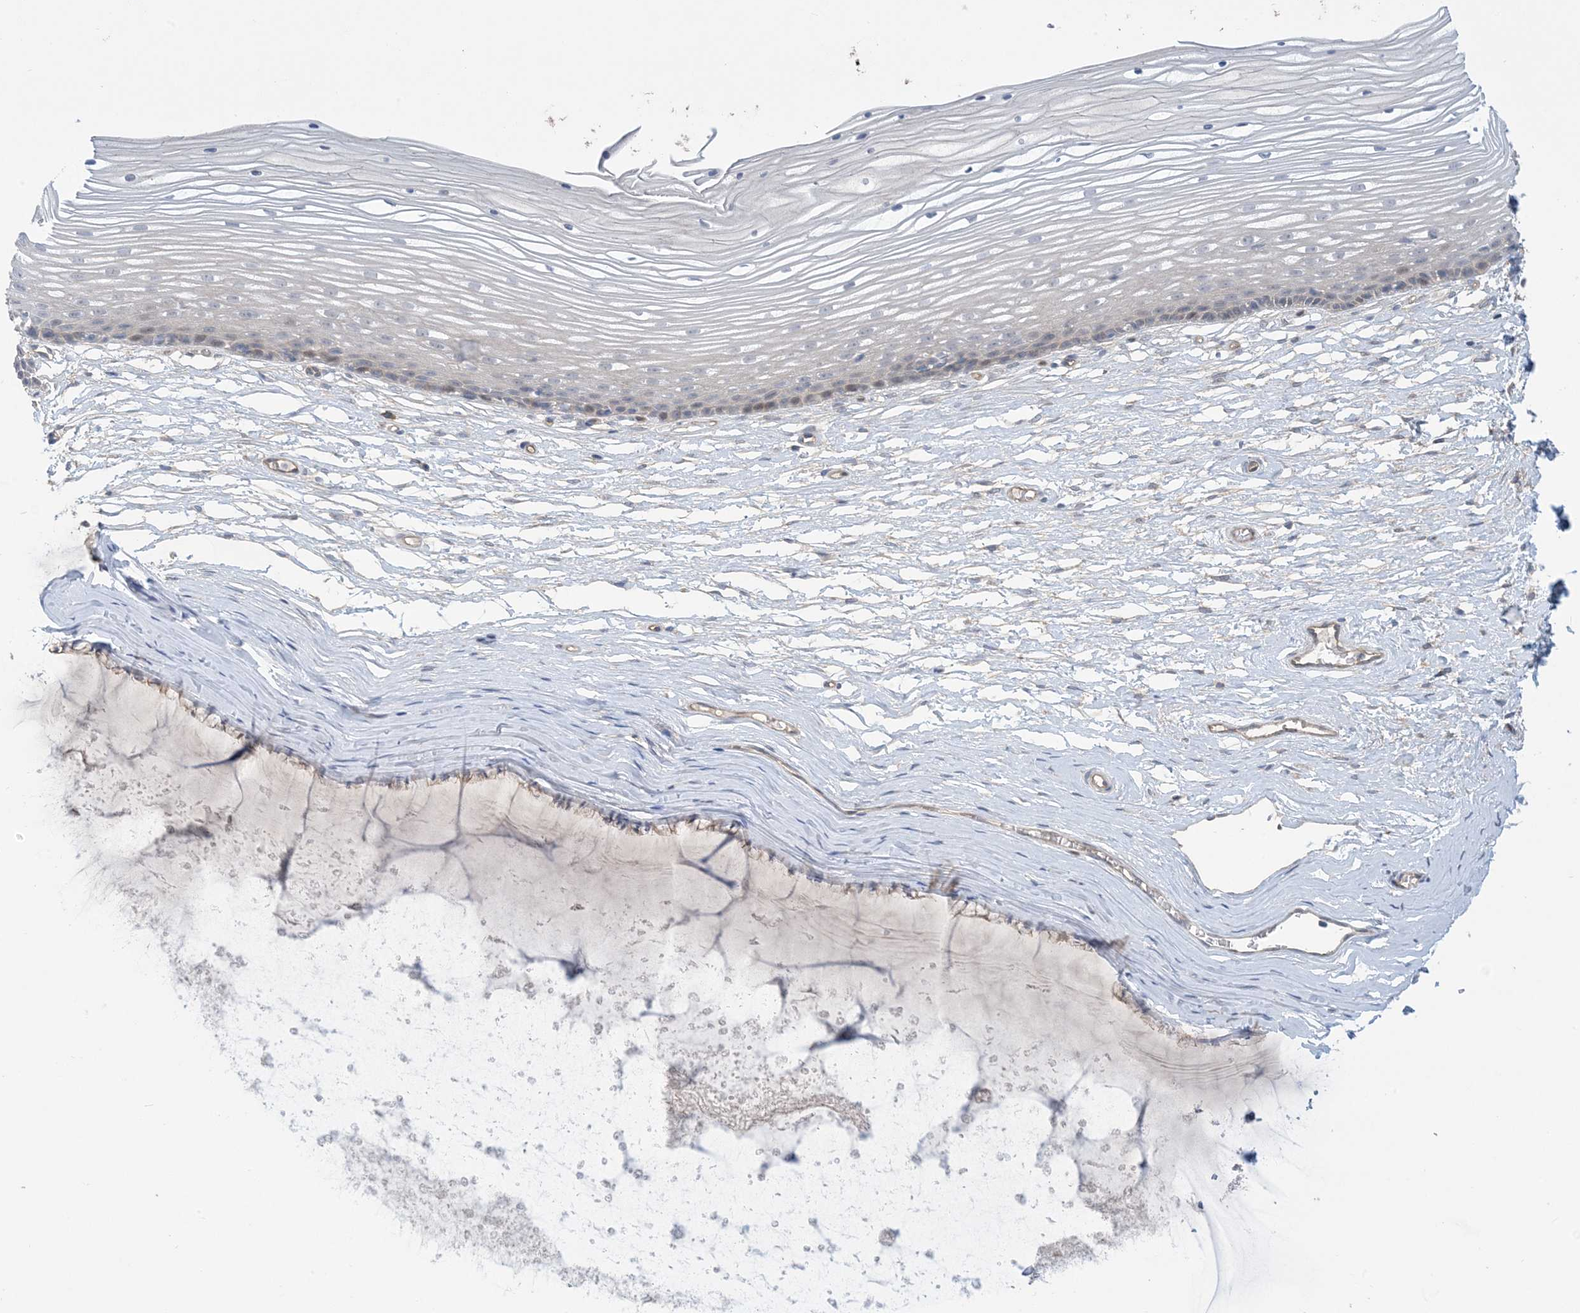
{"staining": {"intensity": "negative", "quantity": "none", "location": "none"}, "tissue": "vagina", "cell_type": "Squamous epithelial cells", "image_type": "normal", "snomed": [{"axis": "morphology", "description": "Normal tissue, NOS"}, {"axis": "topography", "description": "Vagina"}, {"axis": "topography", "description": "Cervix"}], "caption": "The micrograph displays no staining of squamous epithelial cells in benign vagina.", "gene": "AOC1", "patient": {"sex": "female", "age": 40}}